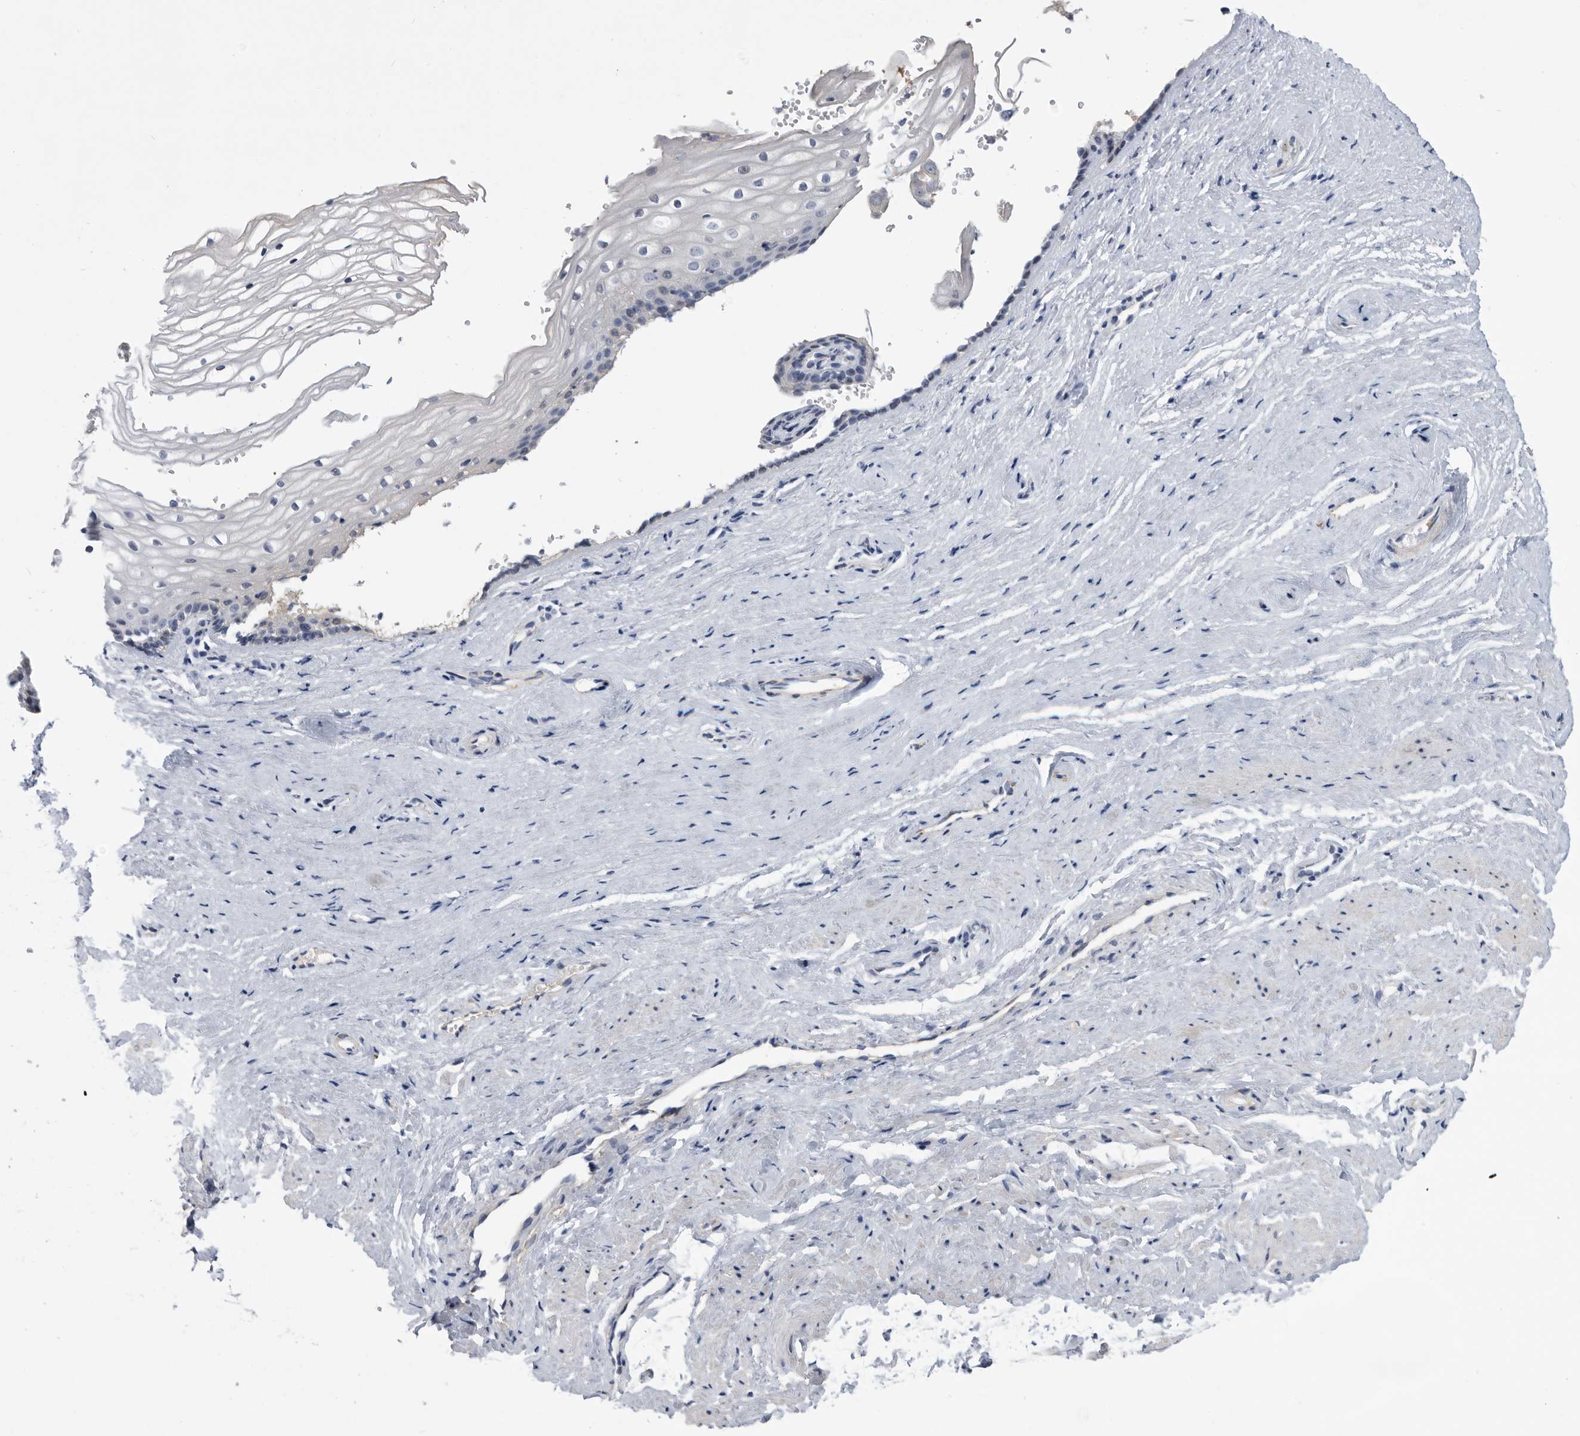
{"staining": {"intensity": "negative", "quantity": "none", "location": "none"}, "tissue": "vagina", "cell_type": "Squamous epithelial cells", "image_type": "normal", "snomed": [{"axis": "morphology", "description": "Normal tissue, NOS"}, {"axis": "topography", "description": "Vagina"}], "caption": "Squamous epithelial cells are negative for brown protein staining in unremarkable vagina. Nuclei are stained in blue.", "gene": "BTBD6", "patient": {"sex": "female", "age": 46}}